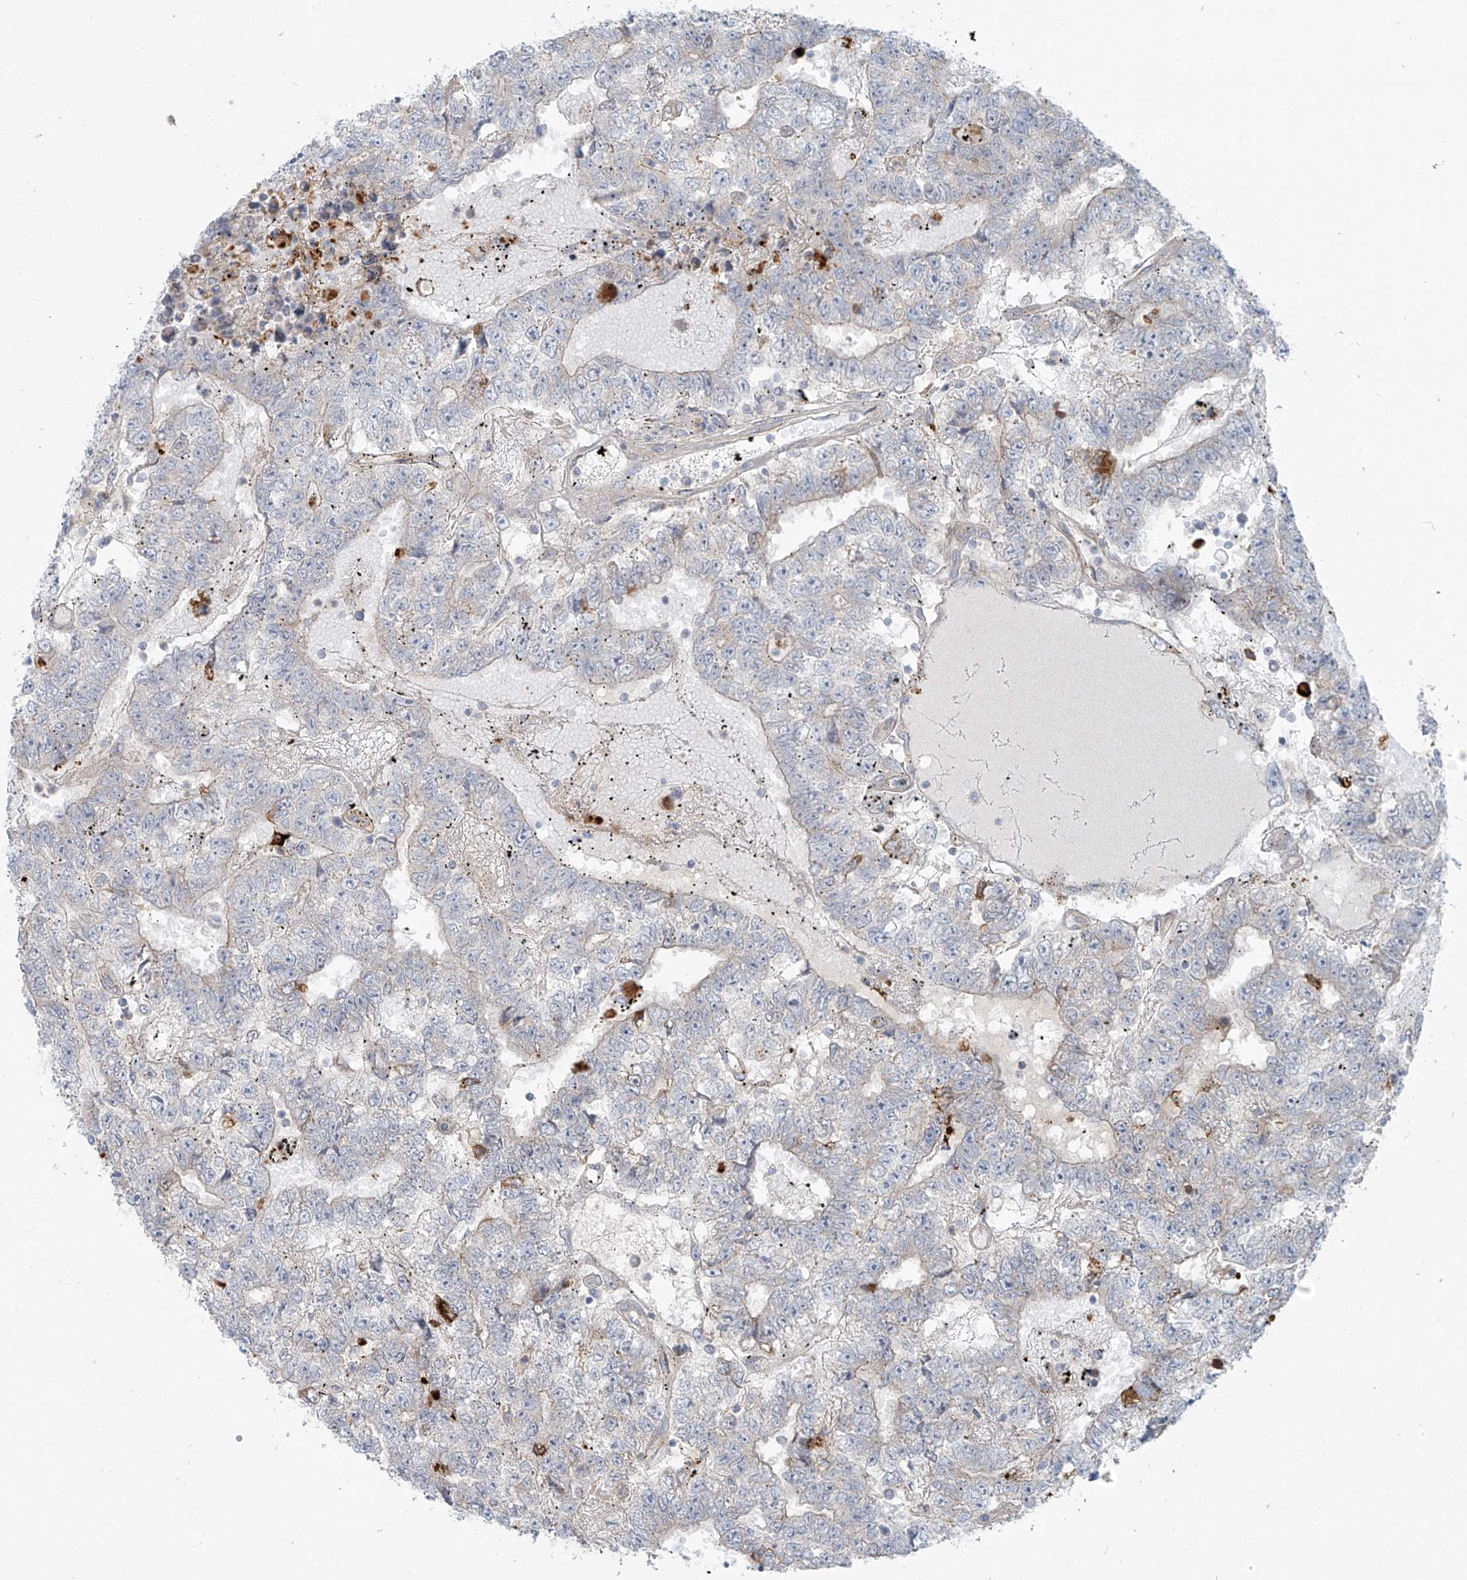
{"staining": {"intensity": "negative", "quantity": "none", "location": "none"}, "tissue": "testis cancer", "cell_type": "Tumor cells", "image_type": "cancer", "snomed": [{"axis": "morphology", "description": "Carcinoma, Embryonal, NOS"}, {"axis": "topography", "description": "Testis"}], "caption": "High power microscopy image of an immunohistochemistry histopathology image of embryonal carcinoma (testis), revealing no significant staining in tumor cells.", "gene": "LZTS3", "patient": {"sex": "male", "age": 25}}